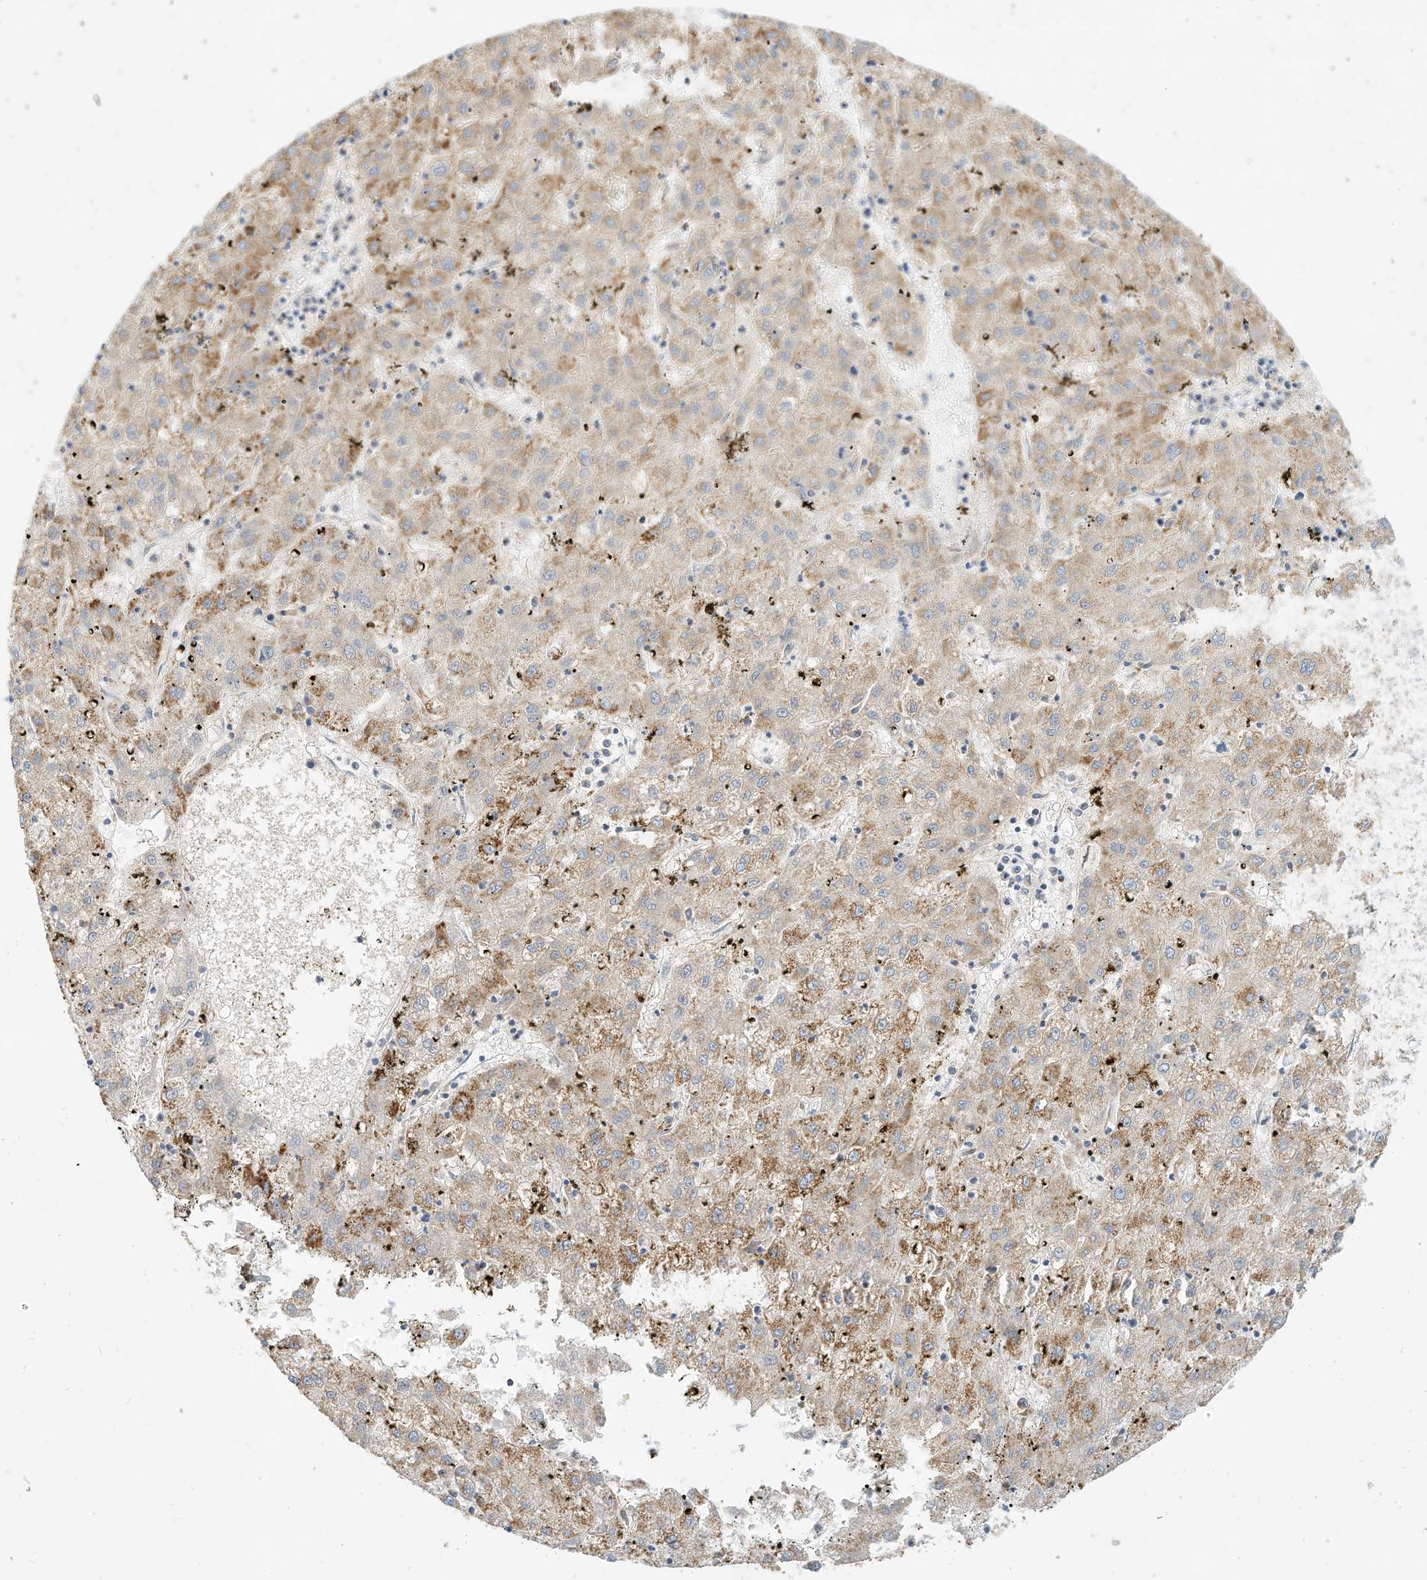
{"staining": {"intensity": "moderate", "quantity": ">75%", "location": "cytoplasmic/membranous"}, "tissue": "liver cancer", "cell_type": "Tumor cells", "image_type": "cancer", "snomed": [{"axis": "morphology", "description": "Carcinoma, Hepatocellular, NOS"}, {"axis": "topography", "description": "Liver"}], "caption": "Protein staining displays moderate cytoplasmic/membranous expression in approximately >75% of tumor cells in liver cancer (hepatocellular carcinoma). (DAB (3,3'-diaminobenzidine) = brown stain, brightfield microscopy at high magnification).", "gene": "RHOH", "patient": {"sex": "male", "age": 72}}